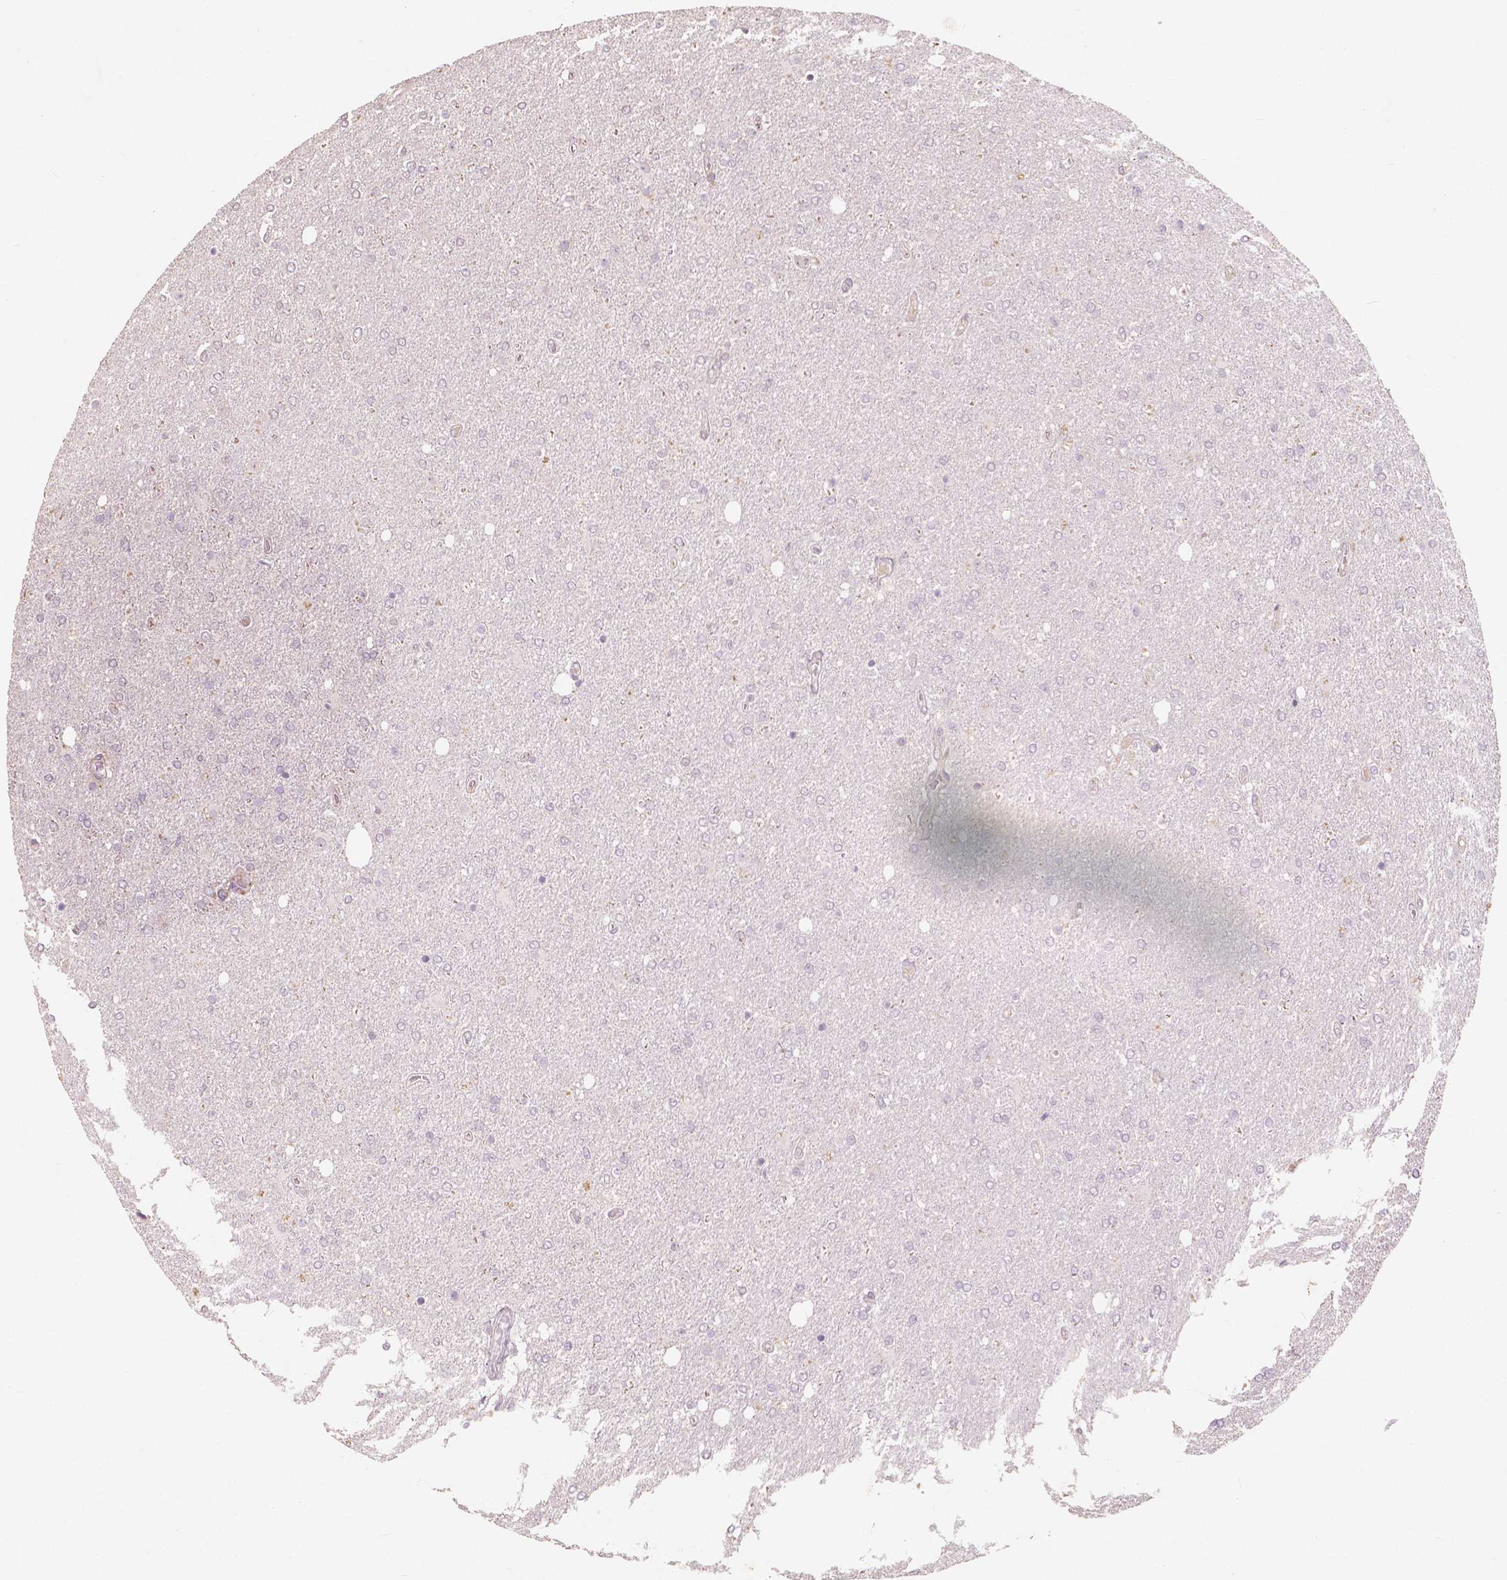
{"staining": {"intensity": "negative", "quantity": "none", "location": "none"}, "tissue": "glioma", "cell_type": "Tumor cells", "image_type": "cancer", "snomed": [{"axis": "morphology", "description": "Glioma, malignant, High grade"}, {"axis": "topography", "description": "Cerebral cortex"}], "caption": "The immunohistochemistry image has no significant expression in tumor cells of glioma tissue.", "gene": "CHPT1", "patient": {"sex": "male", "age": 70}}